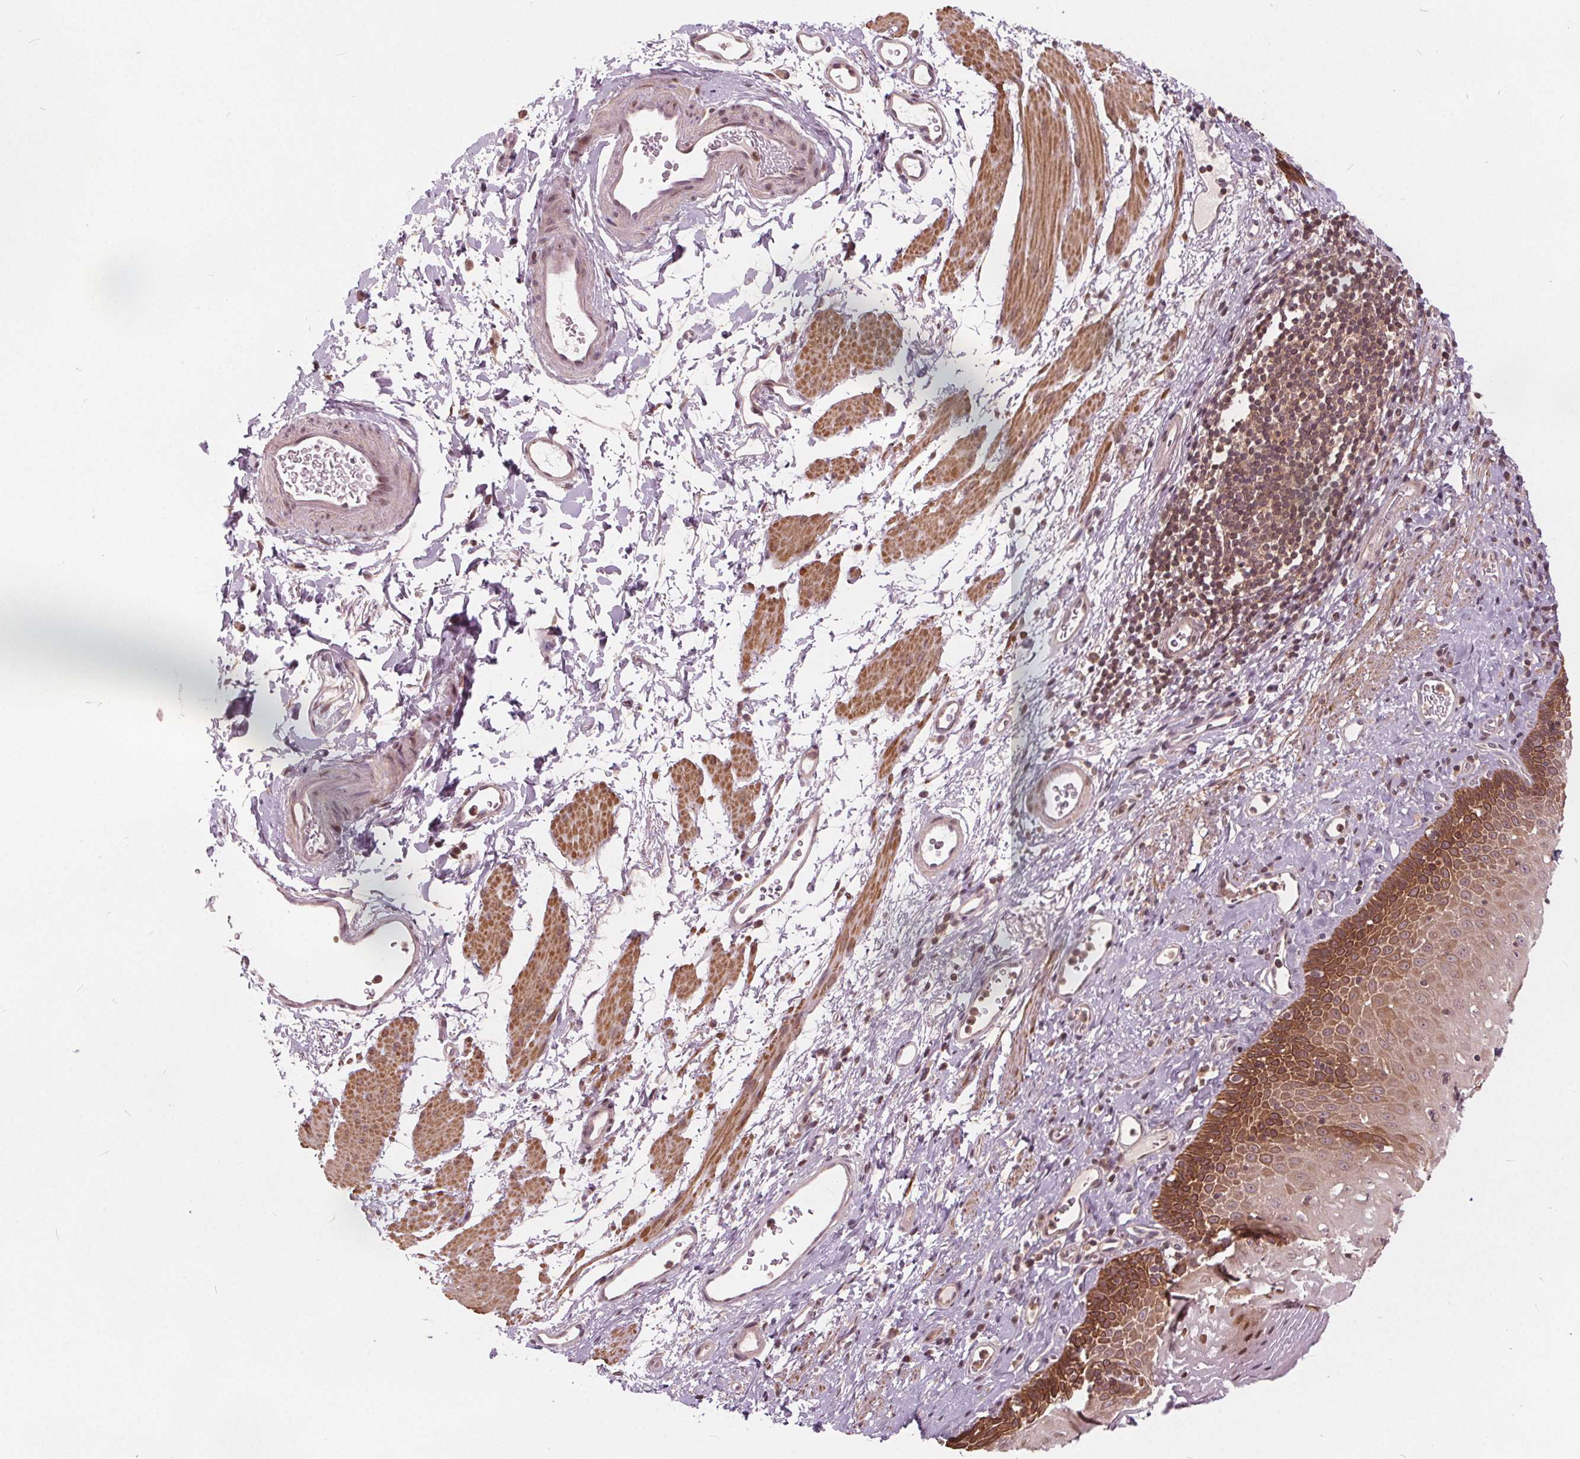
{"staining": {"intensity": "moderate", "quantity": ">75%", "location": "cytoplasmic/membranous,nuclear"}, "tissue": "esophagus", "cell_type": "Squamous epithelial cells", "image_type": "normal", "snomed": [{"axis": "morphology", "description": "Normal tissue, NOS"}, {"axis": "topography", "description": "Esophagus"}], "caption": "Benign esophagus reveals moderate cytoplasmic/membranous,nuclear positivity in about >75% of squamous epithelial cells.", "gene": "HIF1AN", "patient": {"sex": "female", "age": 68}}